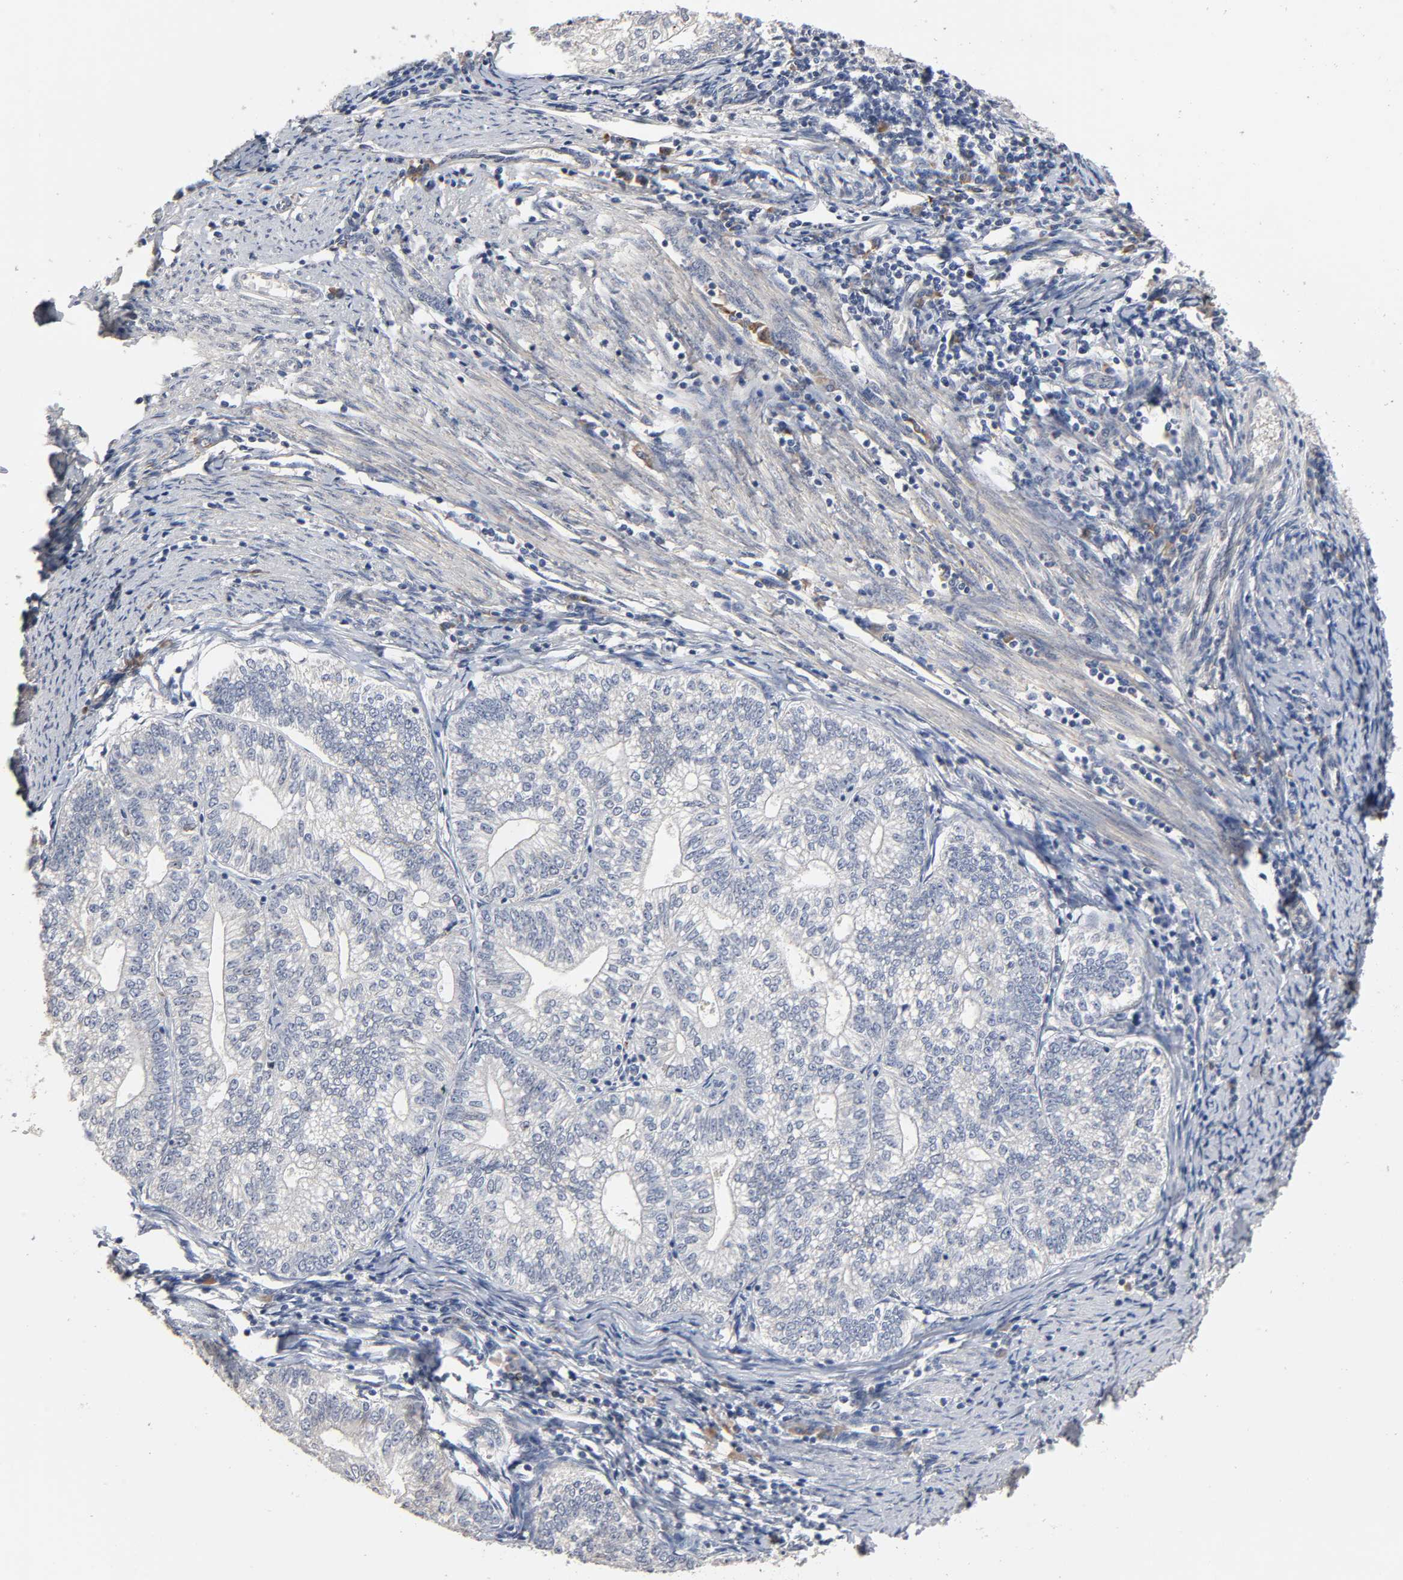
{"staining": {"intensity": "weak", "quantity": "25%-75%", "location": "nuclear"}, "tissue": "endometrial cancer", "cell_type": "Tumor cells", "image_type": "cancer", "snomed": [{"axis": "morphology", "description": "Adenocarcinoma, NOS"}, {"axis": "topography", "description": "Endometrium"}], "caption": "Human adenocarcinoma (endometrial) stained with a brown dye displays weak nuclear positive expression in about 25%-75% of tumor cells.", "gene": "HDLBP", "patient": {"sex": "female", "age": 69}}